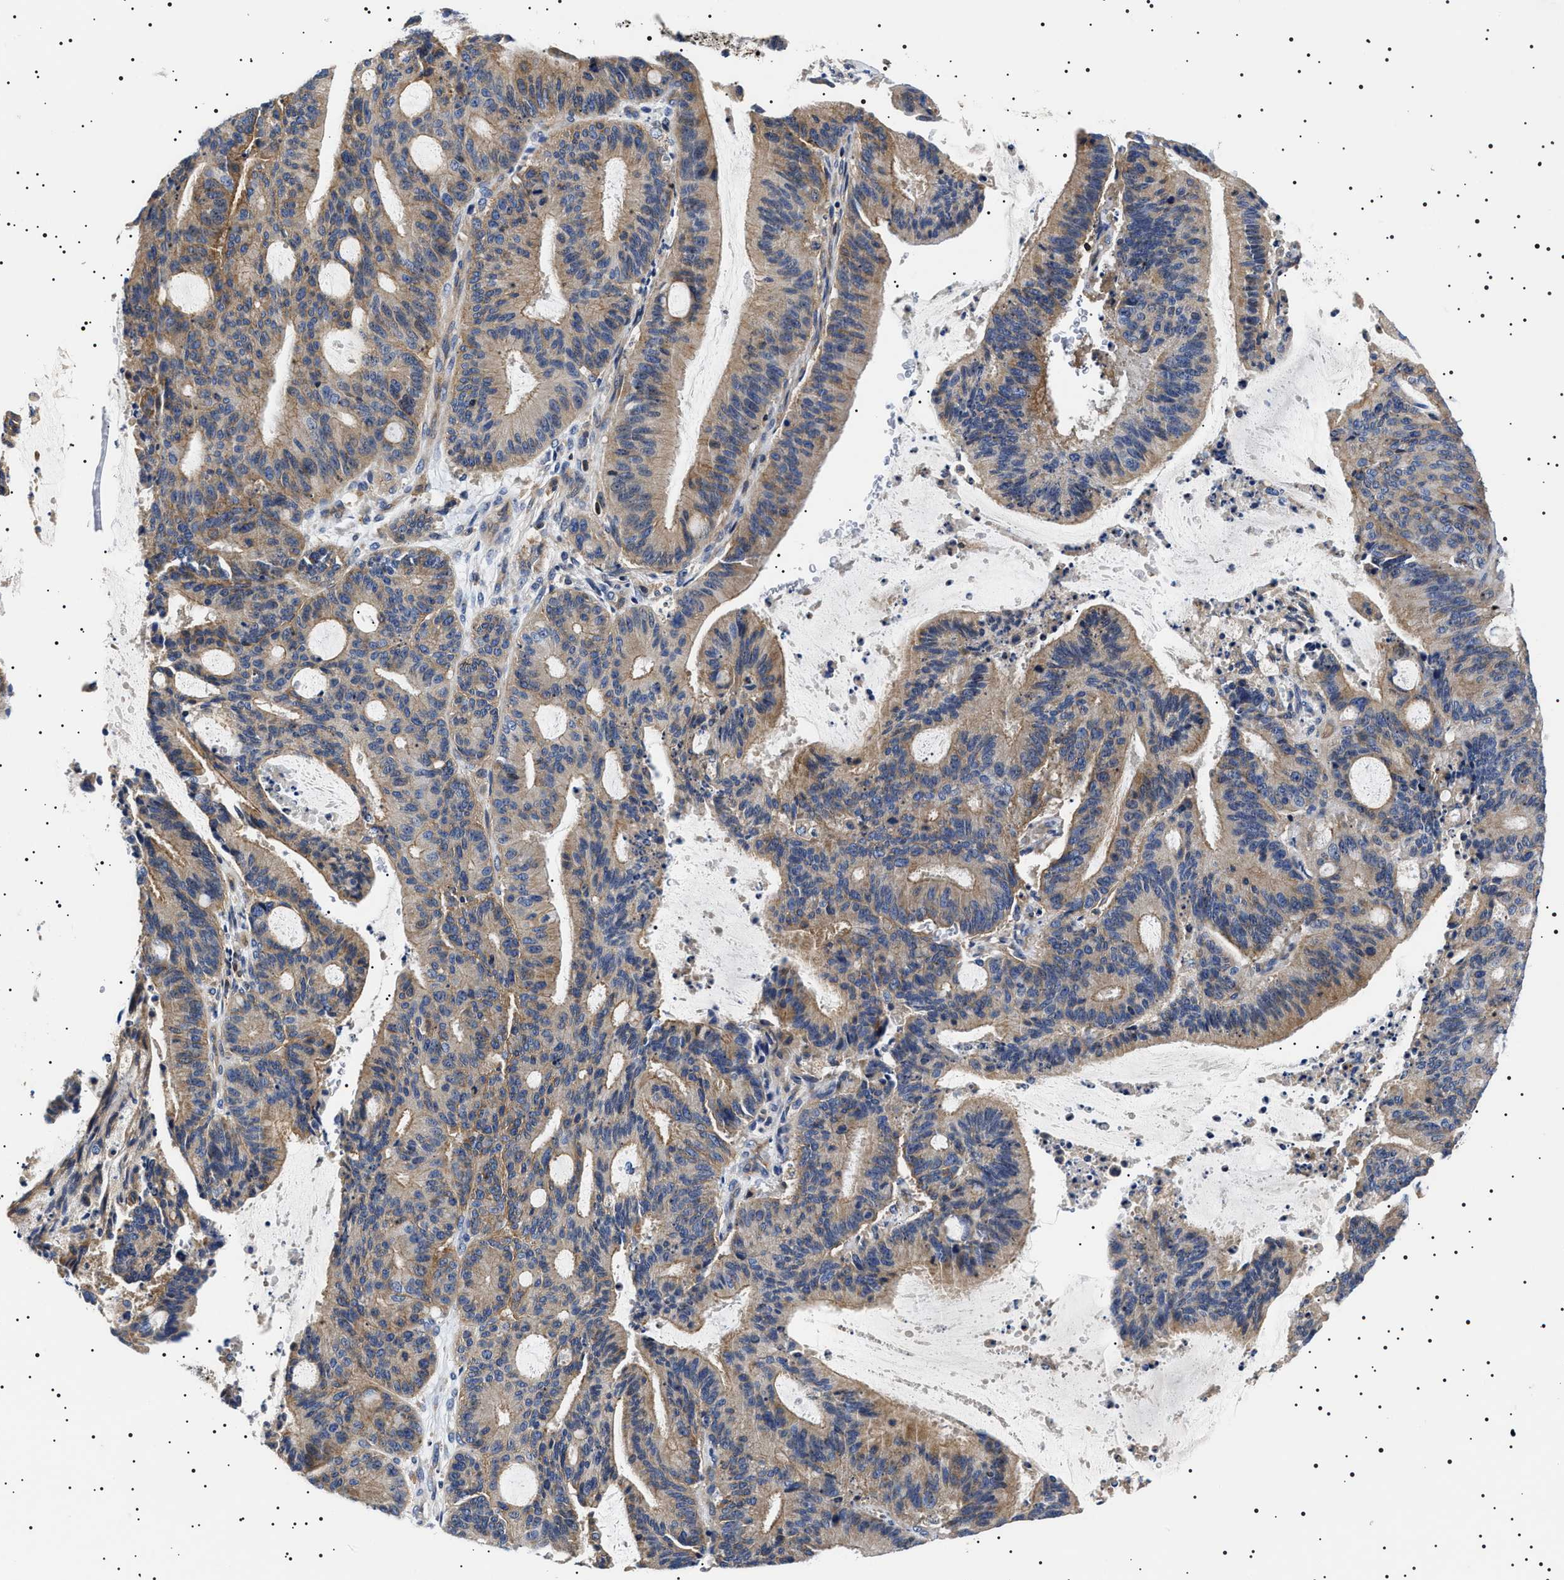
{"staining": {"intensity": "weak", "quantity": ">75%", "location": "cytoplasmic/membranous"}, "tissue": "liver cancer", "cell_type": "Tumor cells", "image_type": "cancer", "snomed": [{"axis": "morphology", "description": "Cholangiocarcinoma"}, {"axis": "topography", "description": "Liver"}], "caption": "This histopathology image reveals IHC staining of liver cancer (cholangiocarcinoma), with low weak cytoplasmic/membranous positivity in approximately >75% of tumor cells.", "gene": "SLC4A7", "patient": {"sex": "female", "age": 73}}